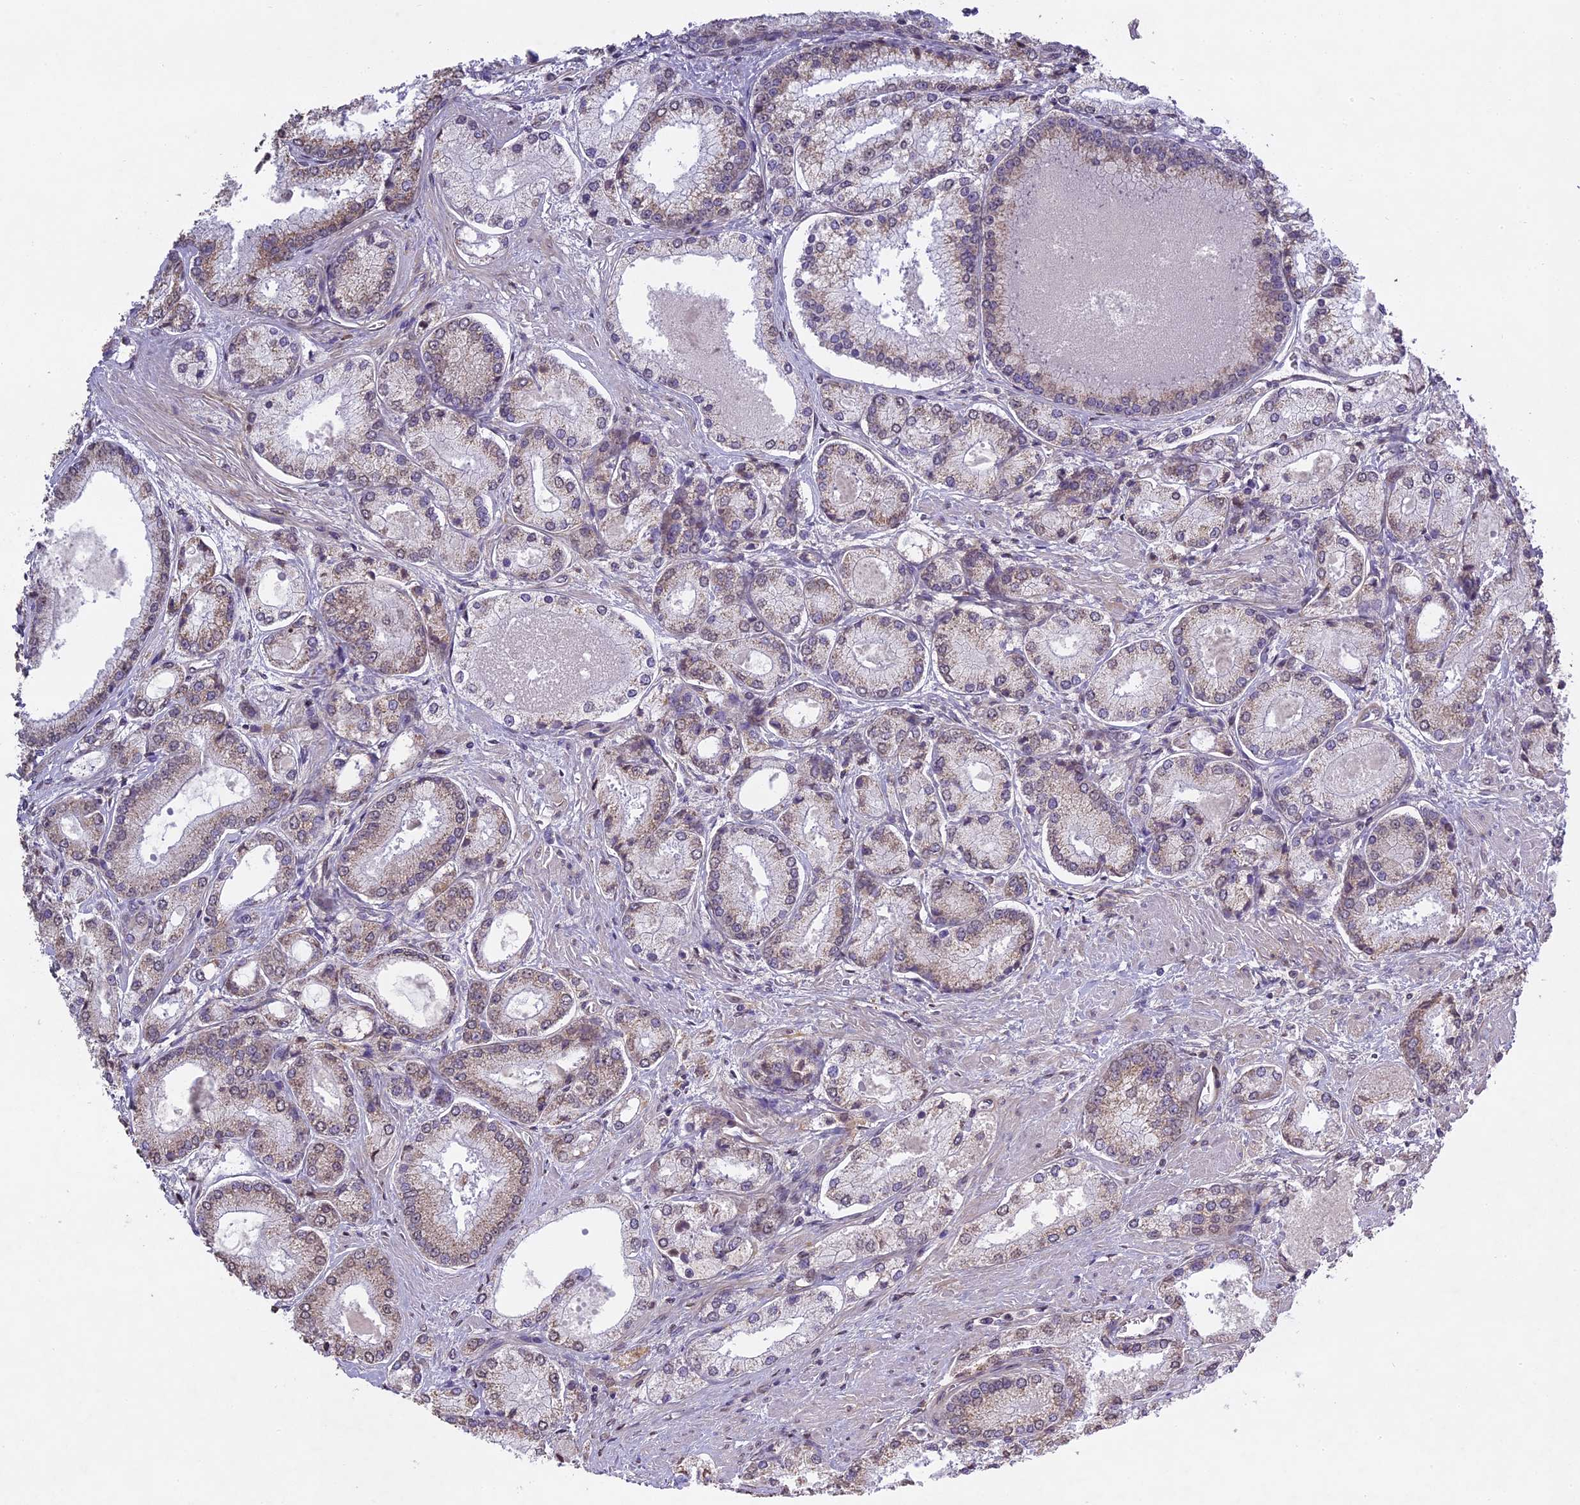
{"staining": {"intensity": "weak", "quantity": ">75%", "location": "cytoplasmic/membranous"}, "tissue": "prostate cancer", "cell_type": "Tumor cells", "image_type": "cancer", "snomed": [{"axis": "morphology", "description": "Adenocarcinoma, Low grade"}, {"axis": "topography", "description": "Prostate"}], "caption": "There is low levels of weak cytoplasmic/membranous staining in tumor cells of prostate cancer (low-grade adenocarcinoma), as demonstrated by immunohistochemical staining (brown color).", "gene": "ERG28", "patient": {"sex": "male", "age": 74}}